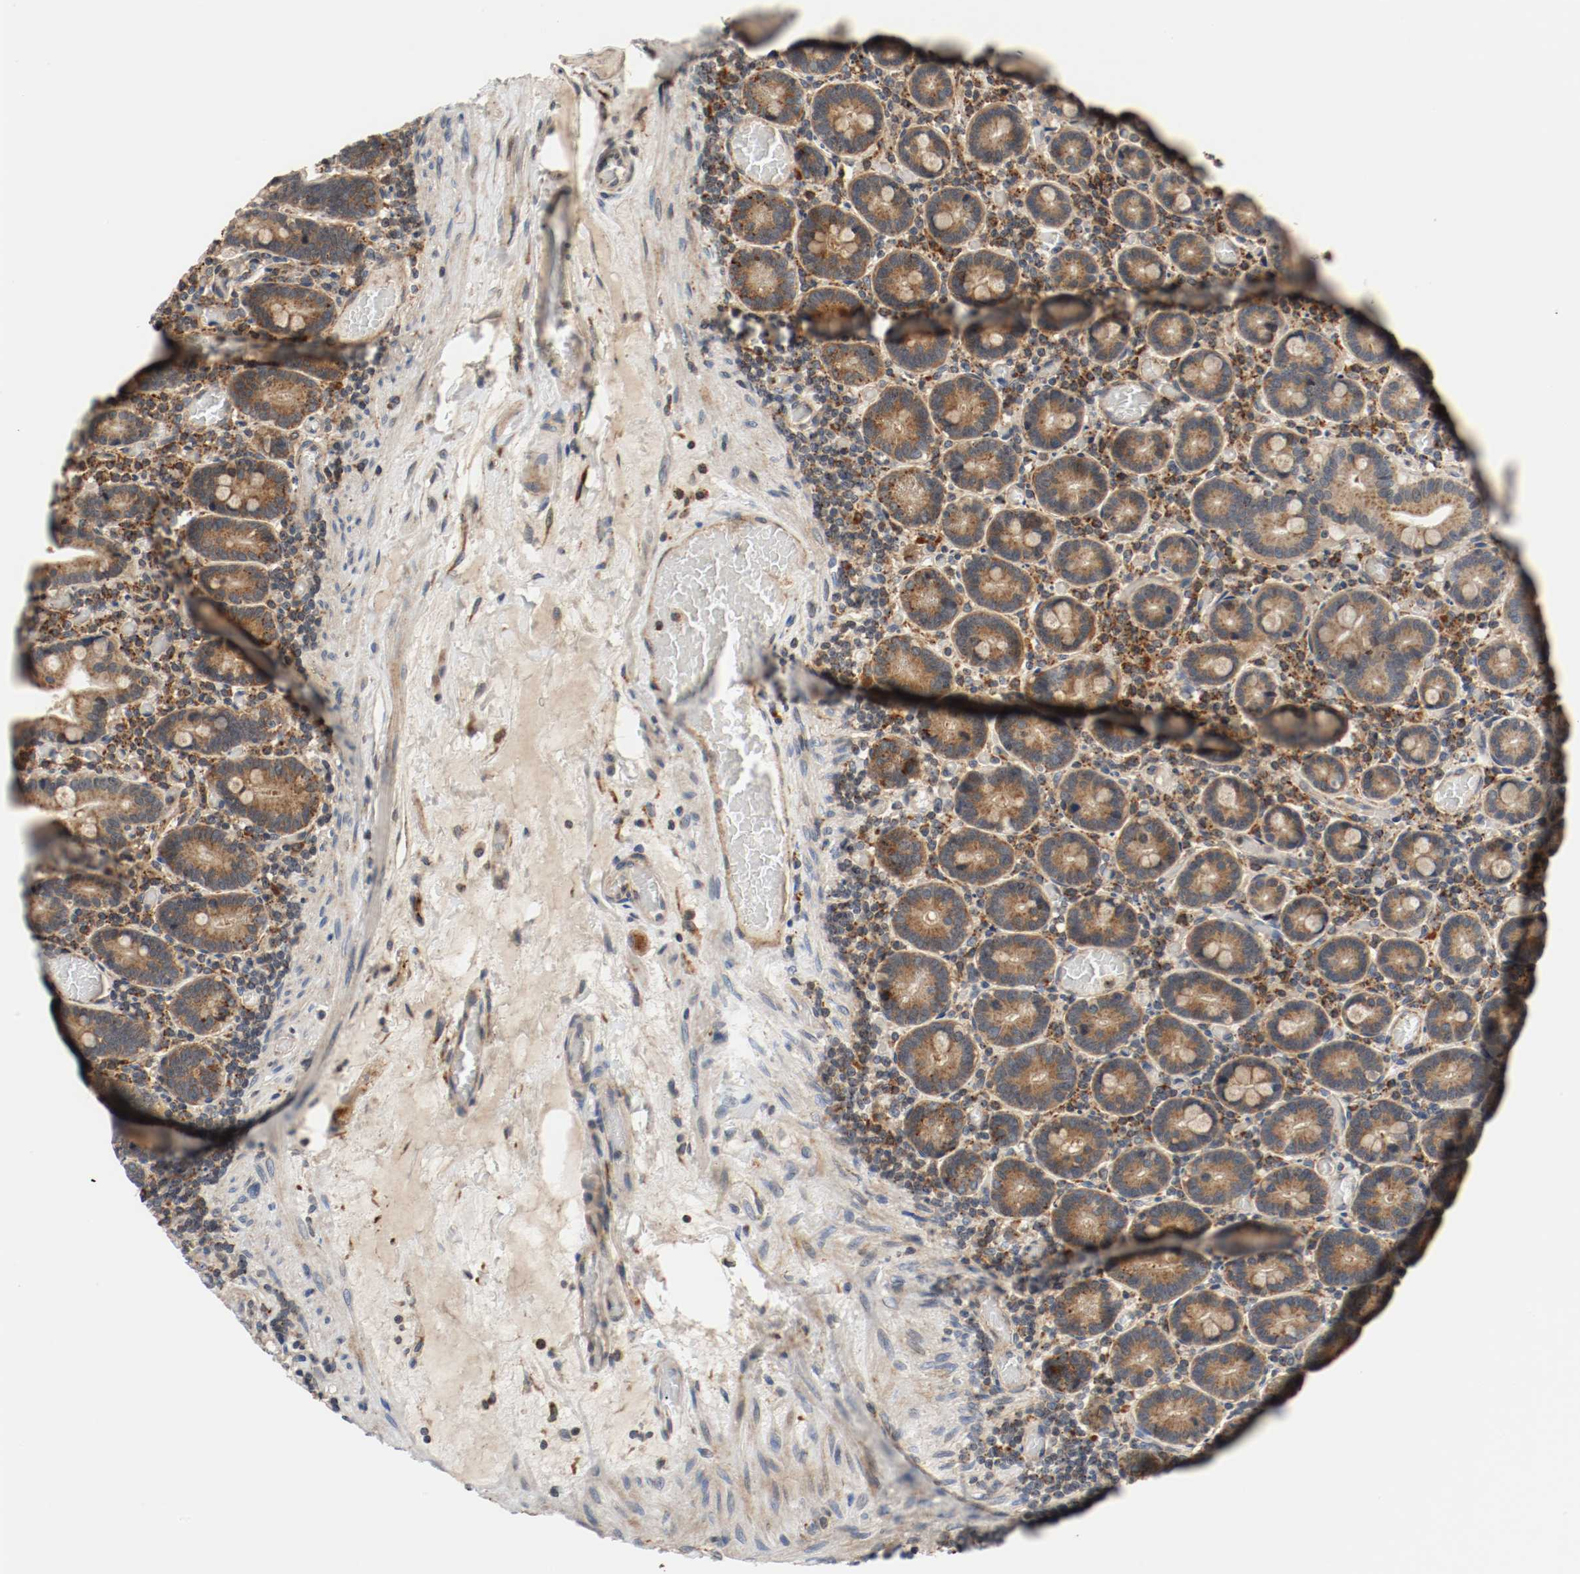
{"staining": {"intensity": "moderate", "quantity": ">75%", "location": "cytoplasmic/membranous"}, "tissue": "duodenum", "cell_type": "Glandular cells", "image_type": "normal", "snomed": [{"axis": "morphology", "description": "Normal tissue, NOS"}, {"axis": "topography", "description": "Duodenum"}], "caption": "Protein staining demonstrates moderate cytoplasmic/membranous positivity in approximately >75% of glandular cells in unremarkable duodenum.", "gene": "LAMP2", "patient": {"sex": "female", "age": 53}}